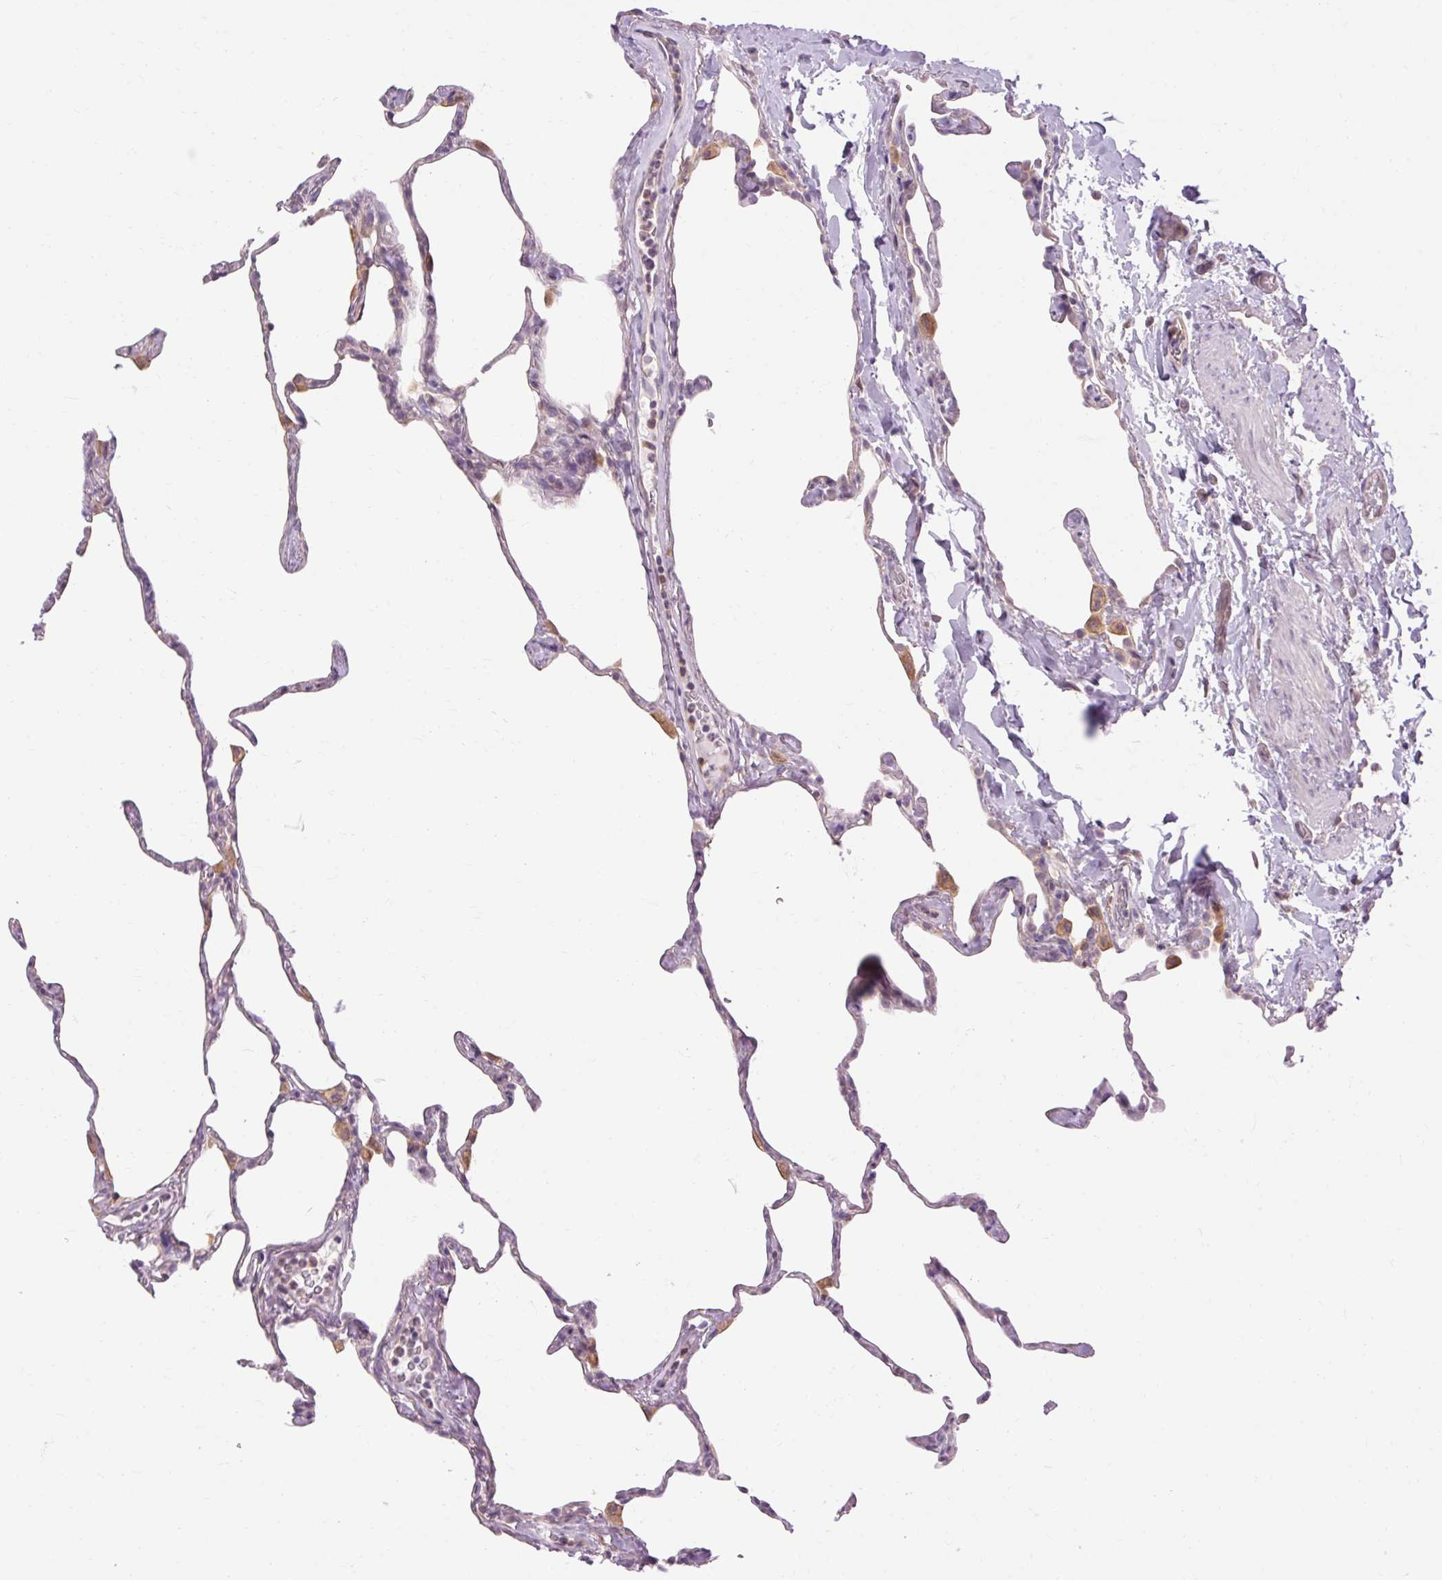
{"staining": {"intensity": "moderate", "quantity": "<25%", "location": "cytoplasmic/membranous"}, "tissue": "lung", "cell_type": "Alveolar cells", "image_type": "normal", "snomed": [{"axis": "morphology", "description": "Normal tissue, NOS"}, {"axis": "topography", "description": "Lung"}], "caption": "About <25% of alveolar cells in benign human lung reveal moderate cytoplasmic/membranous protein positivity as visualized by brown immunohistochemical staining.", "gene": "TM6SF1", "patient": {"sex": "male", "age": 65}}